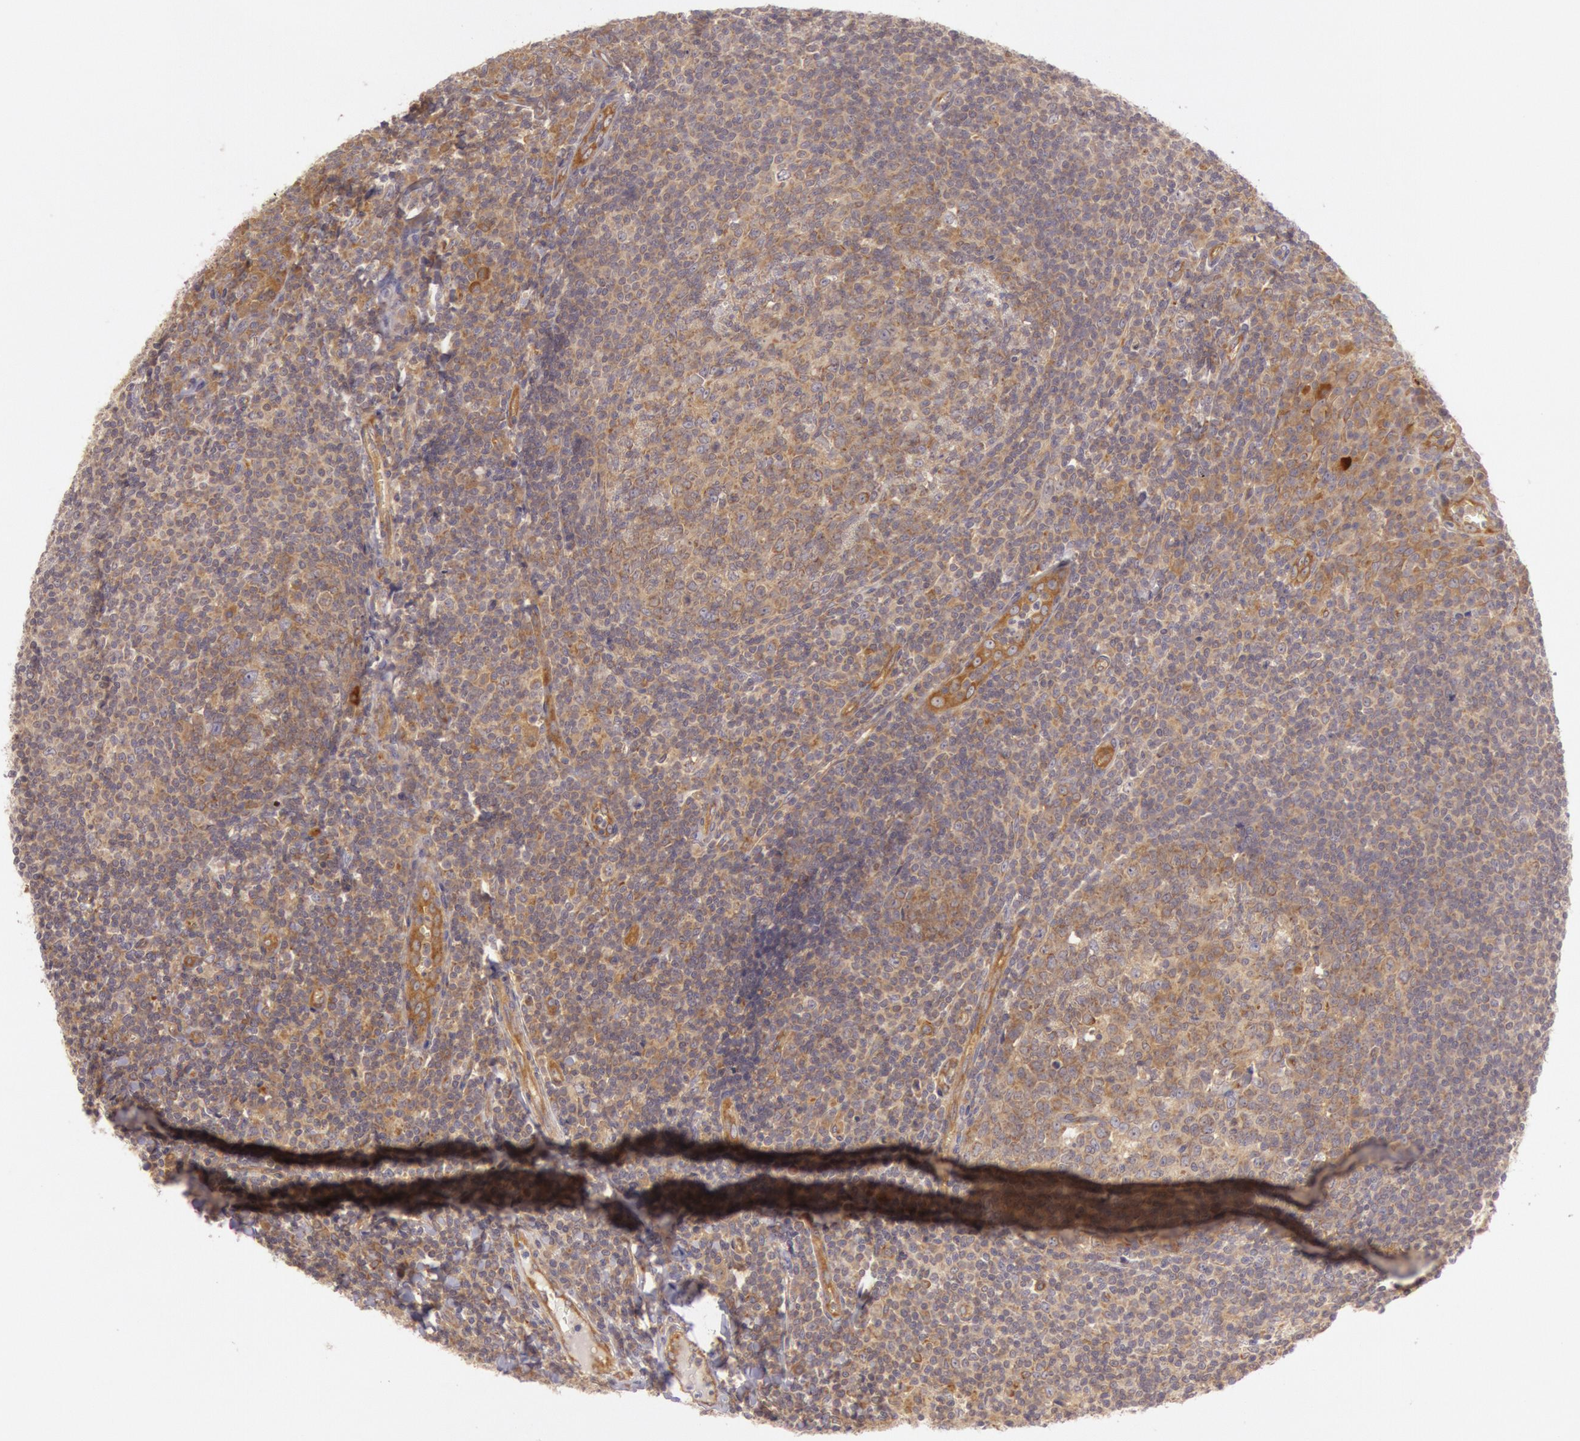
{"staining": {"intensity": "moderate", "quantity": ">75%", "location": "cytoplasmic/membranous"}, "tissue": "tonsil", "cell_type": "Germinal center cells", "image_type": "normal", "snomed": [{"axis": "morphology", "description": "Normal tissue, NOS"}, {"axis": "topography", "description": "Tonsil"}], "caption": "Unremarkable tonsil demonstrates moderate cytoplasmic/membranous positivity in about >75% of germinal center cells Nuclei are stained in blue..", "gene": "CHUK", "patient": {"sex": "male", "age": 31}}